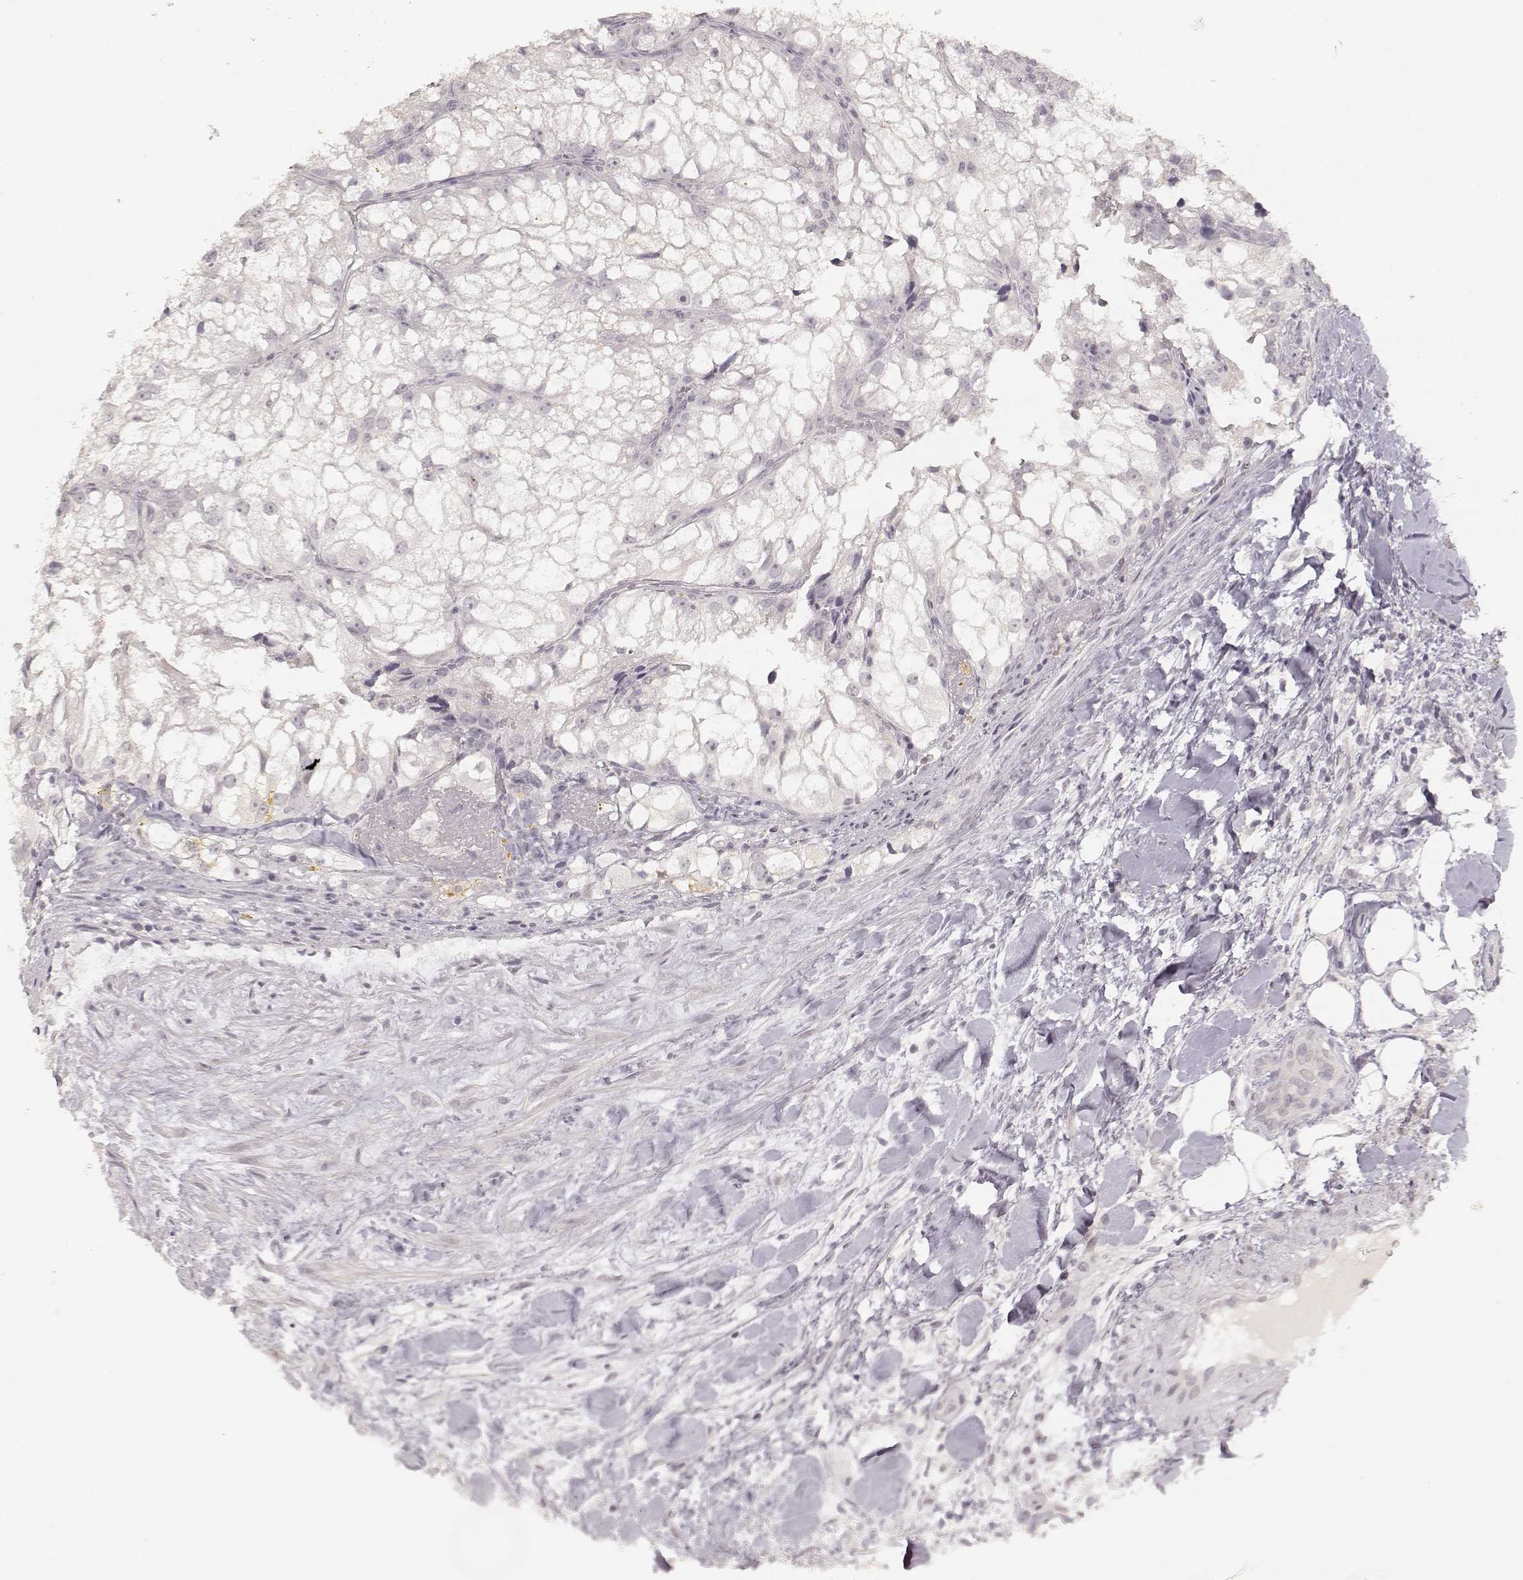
{"staining": {"intensity": "negative", "quantity": "none", "location": "none"}, "tissue": "renal cancer", "cell_type": "Tumor cells", "image_type": "cancer", "snomed": [{"axis": "morphology", "description": "Adenocarcinoma, NOS"}, {"axis": "topography", "description": "Kidney"}], "caption": "The histopathology image displays no significant staining in tumor cells of renal cancer (adenocarcinoma). Nuclei are stained in blue.", "gene": "LAMC2", "patient": {"sex": "male", "age": 59}}